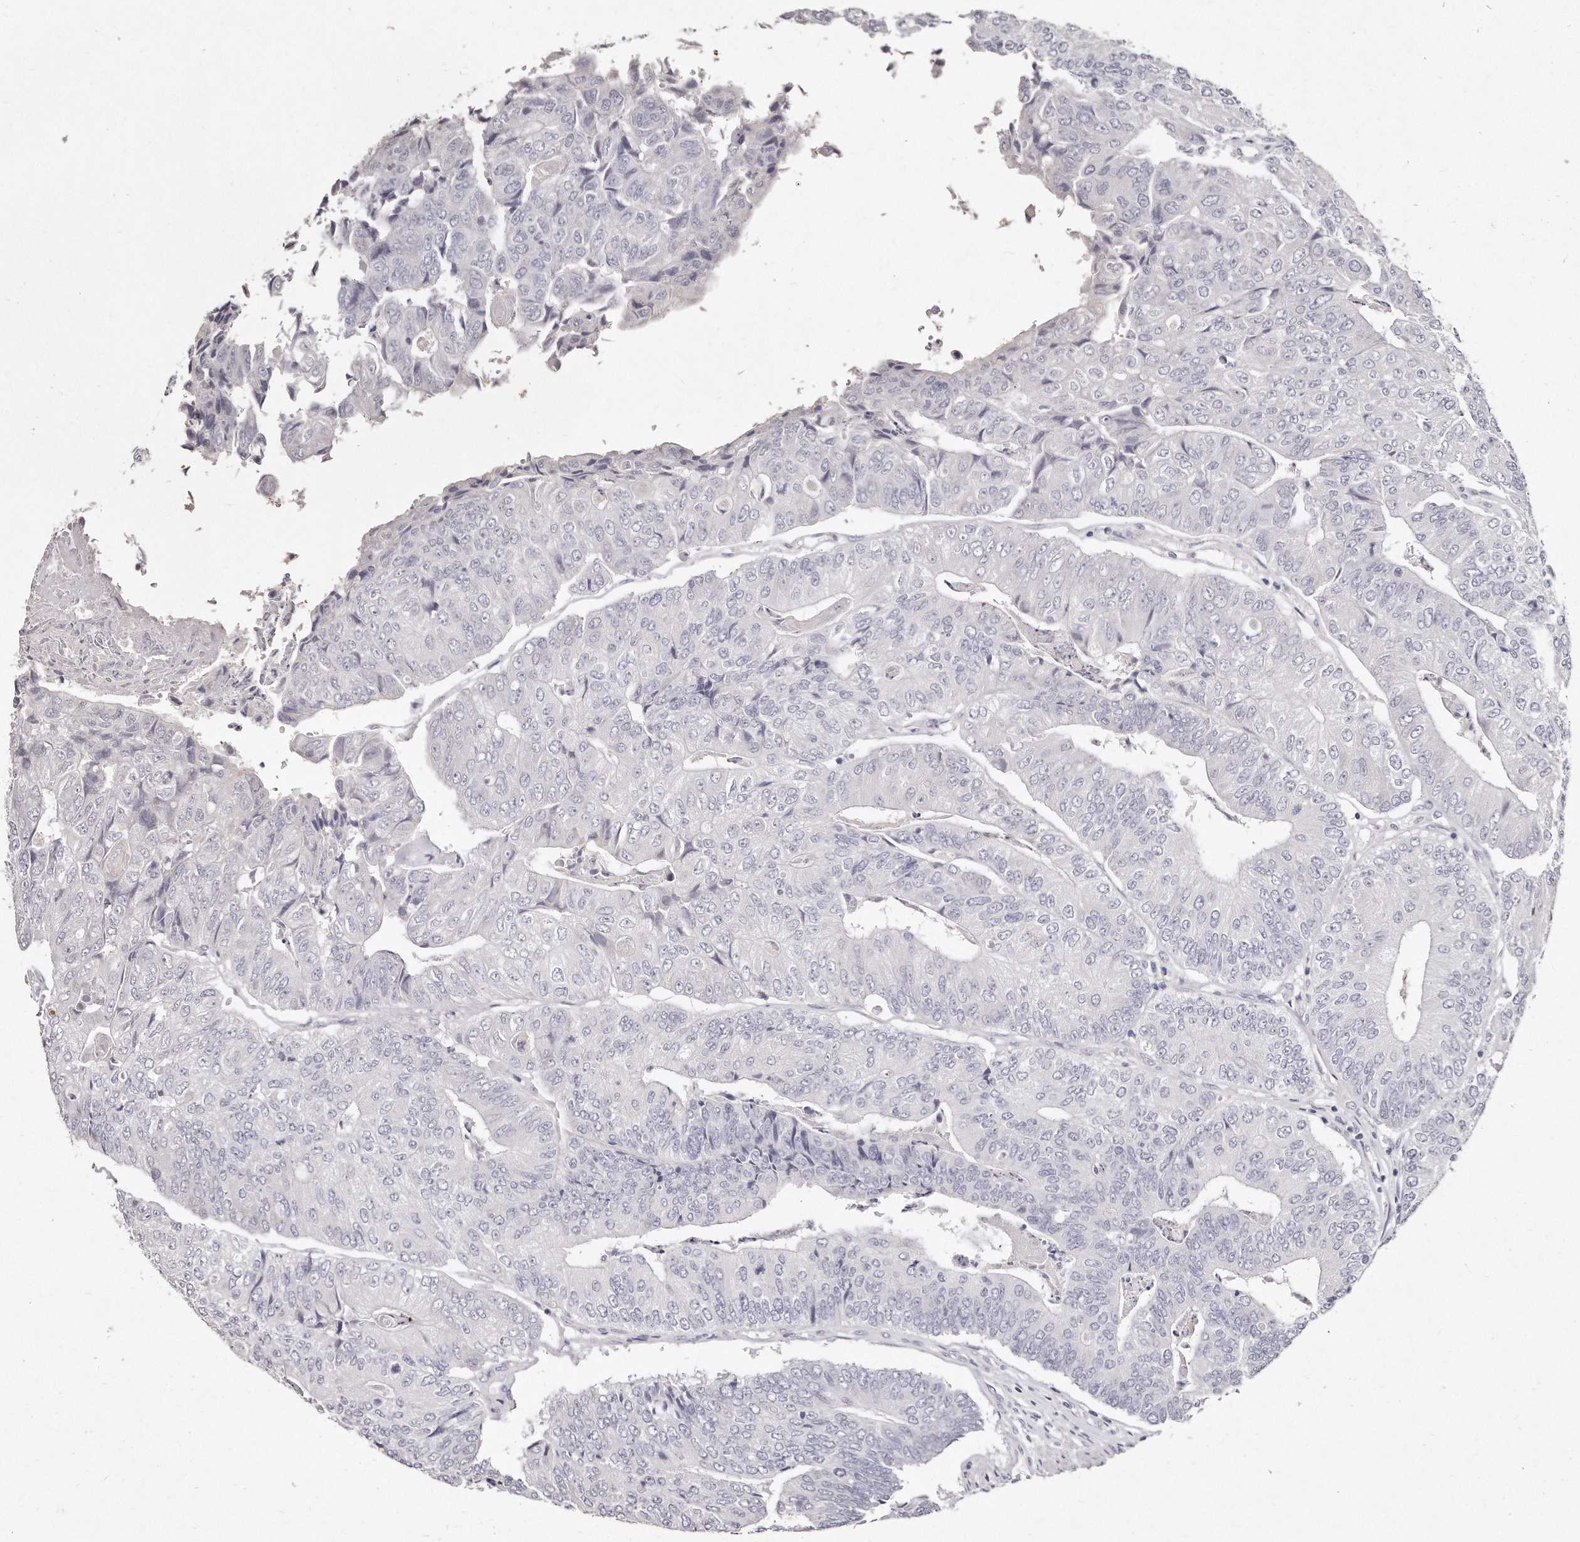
{"staining": {"intensity": "negative", "quantity": "none", "location": "none"}, "tissue": "colorectal cancer", "cell_type": "Tumor cells", "image_type": "cancer", "snomed": [{"axis": "morphology", "description": "Adenocarcinoma, NOS"}, {"axis": "topography", "description": "Colon"}], "caption": "A high-resolution histopathology image shows IHC staining of colorectal cancer (adenocarcinoma), which displays no significant positivity in tumor cells.", "gene": "GDA", "patient": {"sex": "female", "age": 67}}